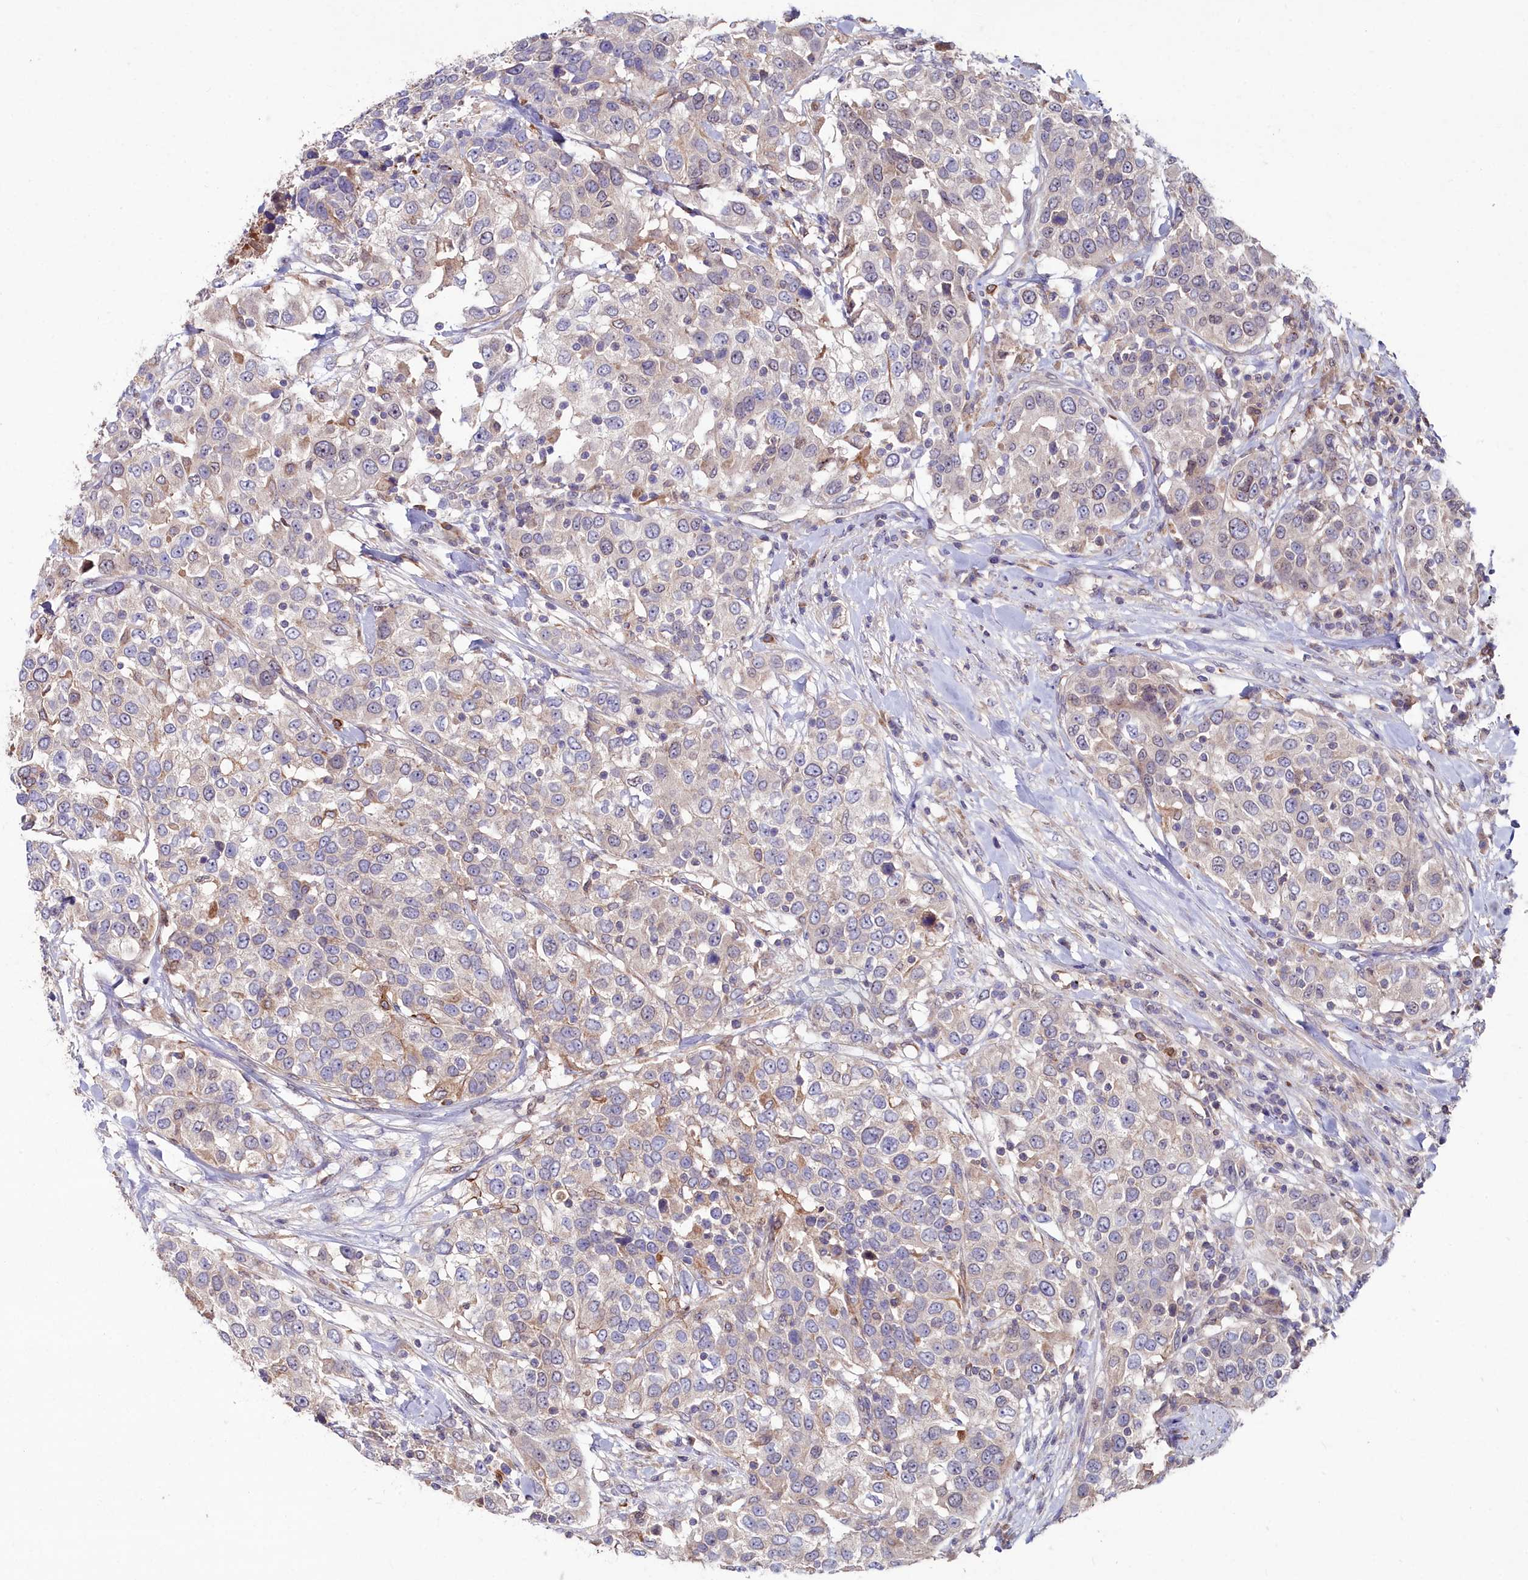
{"staining": {"intensity": "negative", "quantity": "none", "location": "none"}, "tissue": "urothelial cancer", "cell_type": "Tumor cells", "image_type": "cancer", "snomed": [{"axis": "morphology", "description": "Urothelial carcinoma, High grade"}, {"axis": "topography", "description": "Urinary bladder"}], "caption": "Tumor cells are negative for protein expression in human urothelial carcinoma (high-grade). Brightfield microscopy of immunohistochemistry stained with DAB (3,3'-diaminobenzidine) (brown) and hematoxylin (blue), captured at high magnification.", "gene": "AMBRA1", "patient": {"sex": "female", "age": 80}}